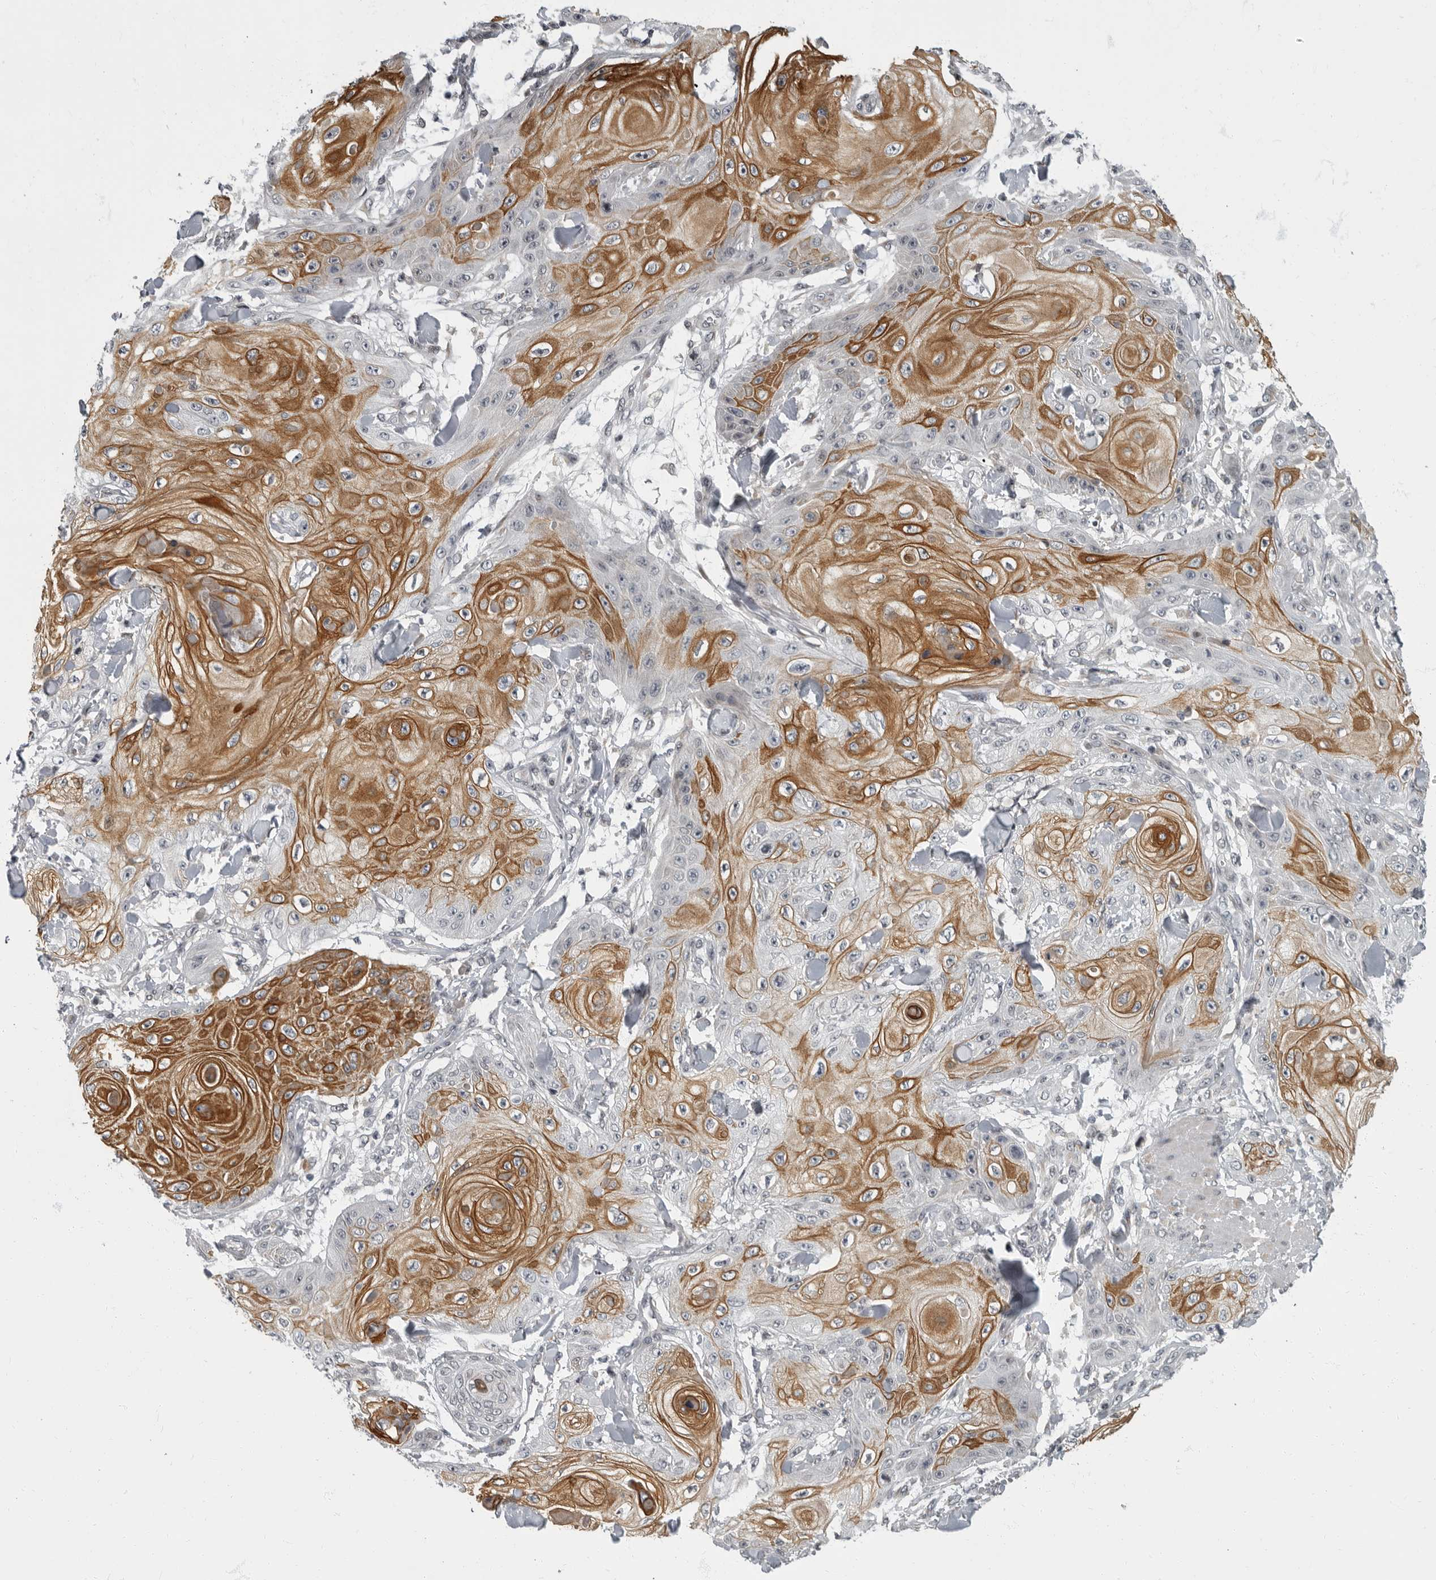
{"staining": {"intensity": "strong", "quantity": "25%-75%", "location": "cytoplasmic/membranous"}, "tissue": "skin cancer", "cell_type": "Tumor cells", "image_type": "cancer", "snomed": [{"axis": "morphology", "description": "Squamous cell carcinoma, NOS"}, {"axis": "topography", "description": "Skin"}], "caption": "Squamous cell carcinoma (skin) tissue shows strong cytoplasmic/membranous expression in about 25%-75% of tumor cells, visualized by immunohistochemistry.", "gene": "EVI5", "patient": {"sex": "male", "age": 74}}